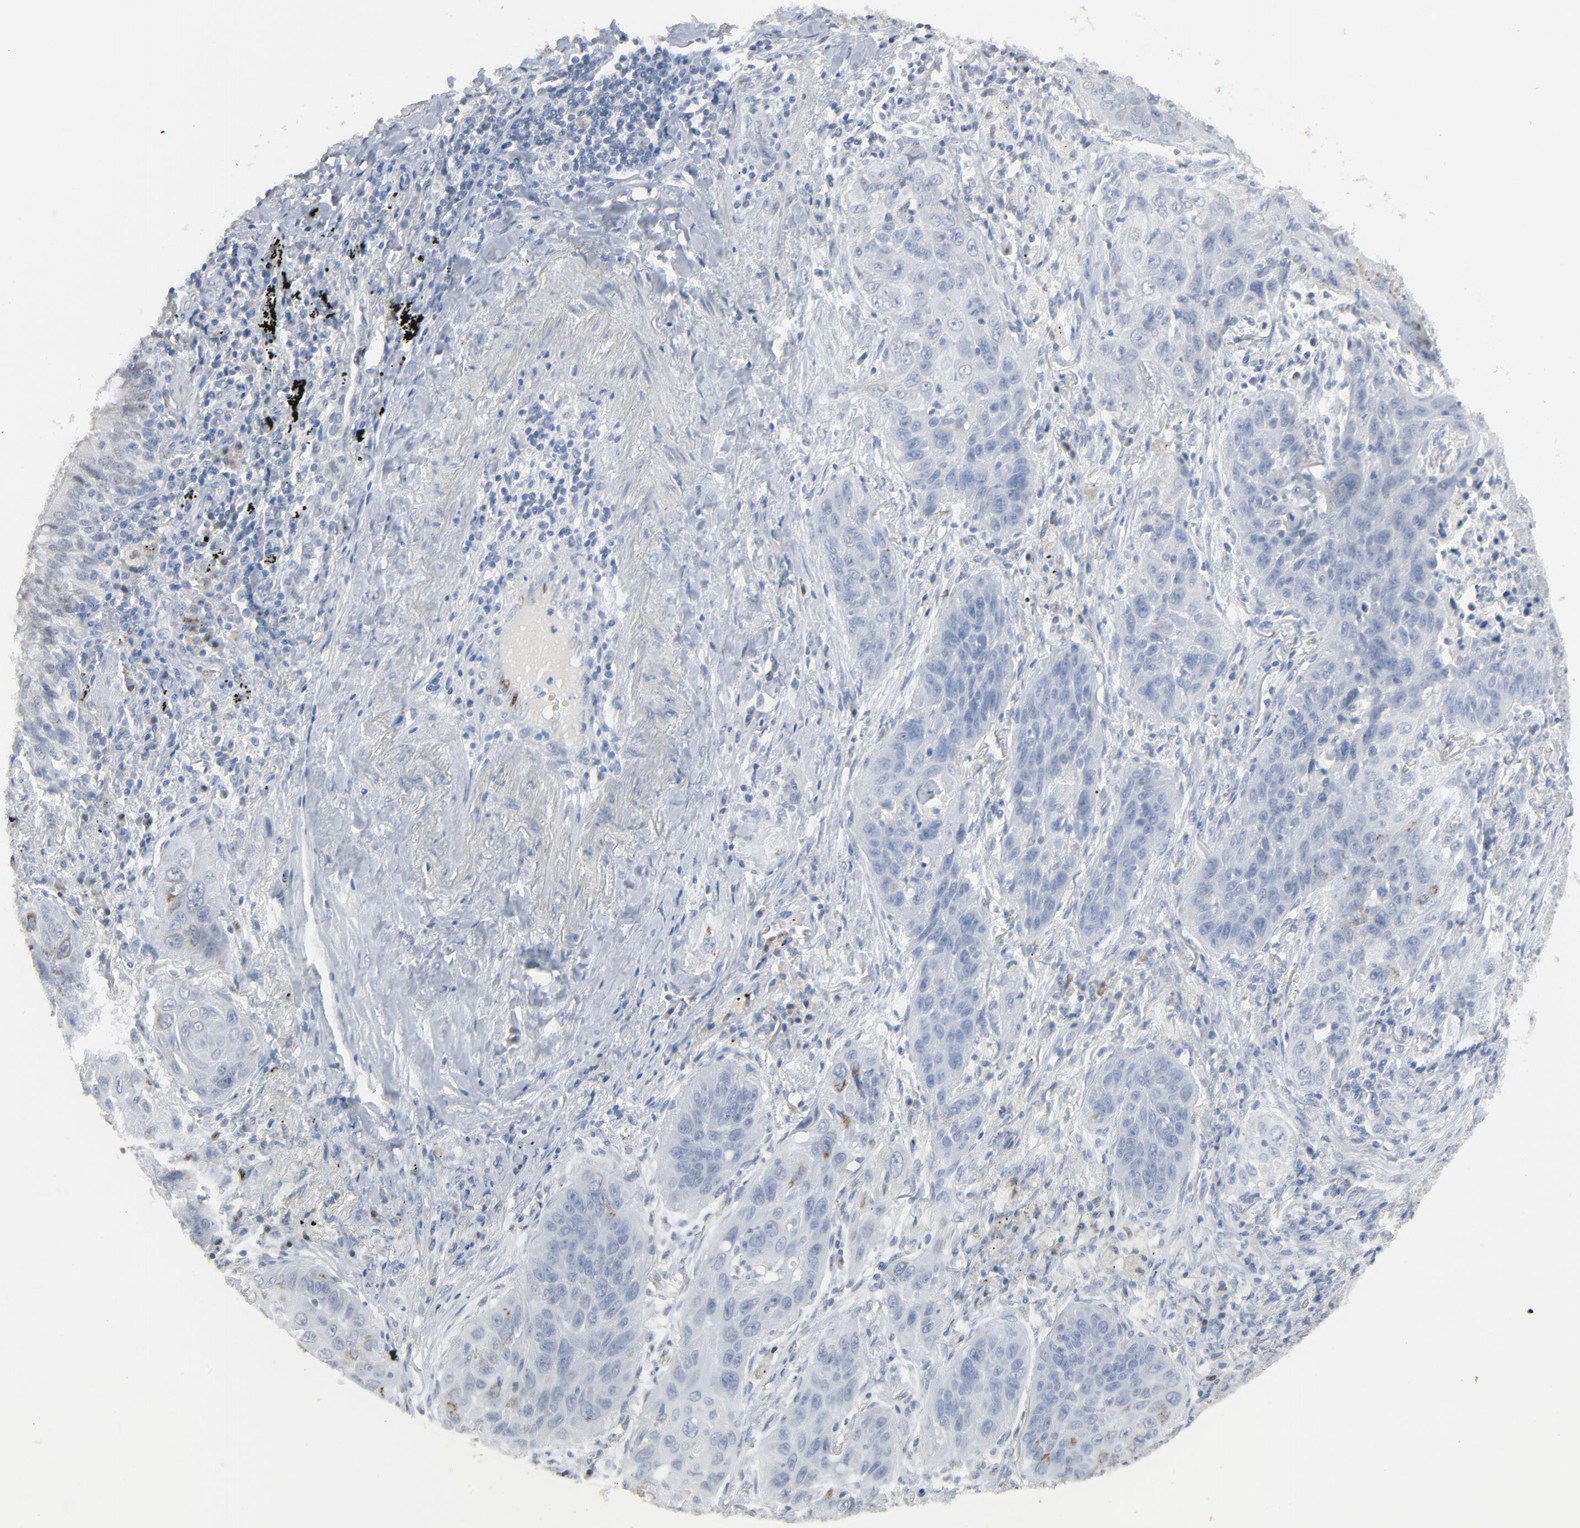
{"staining": {"intensity": "weak", "quantity": "<25%", "location": "cytoplasmic/membranous"}, "tissue": "lung cancer", "cell_type": "Tumor cells", "image_type": "cancer", "snomed": [{"axis": "morphology", "description": "Squamous cell carcinoma, NOS"}, {"axis": "topography", "description": "Lung"}], "caption": "Immunohistochemistry image of human lung cancer stained for a protein (brown), which shows no positivity in tumor cells.", "gene": "SAGE1", "patient": {"sex": "female", "age": 67}}